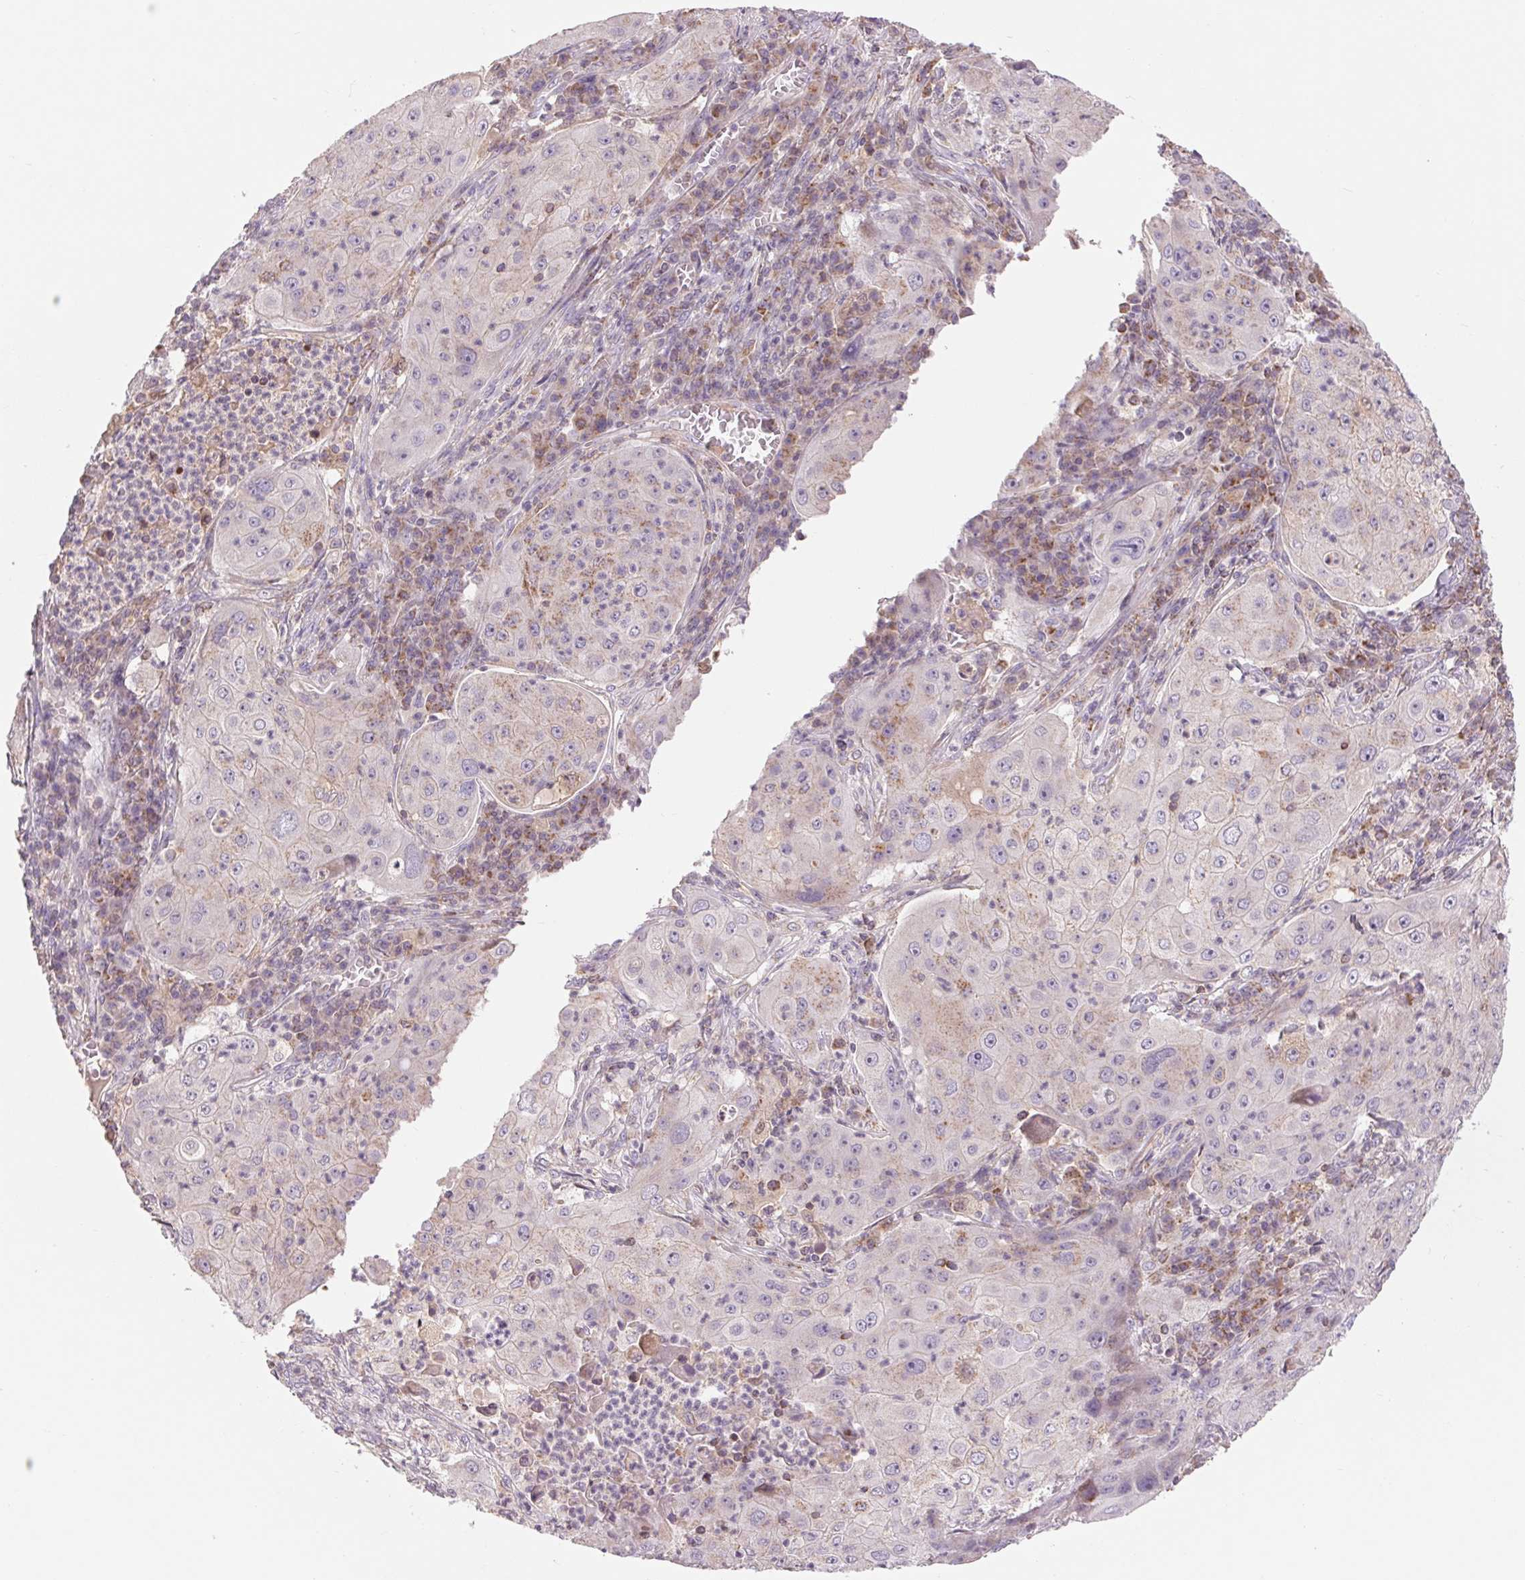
{"staining": {"intensity": "weak", "quantity": "<25%", "location": "cytoplasmic/membranous"}, "tissue": "lung cancer", "cell_type": "Tumor cells", "image_type": "cancer", "snomed": [{"axis": "morphology", "description": "Squamous cell carcinoma, NOS"}, {"axis": "topography", "description": "Lung"}], "caption": "DAB immunohistochemical staining of lung squamous cell carcinoma exhibits no significant positivity in tumor cells.", "gene": "COX6A1", "patient": {"sex": "female", "age": 59}}